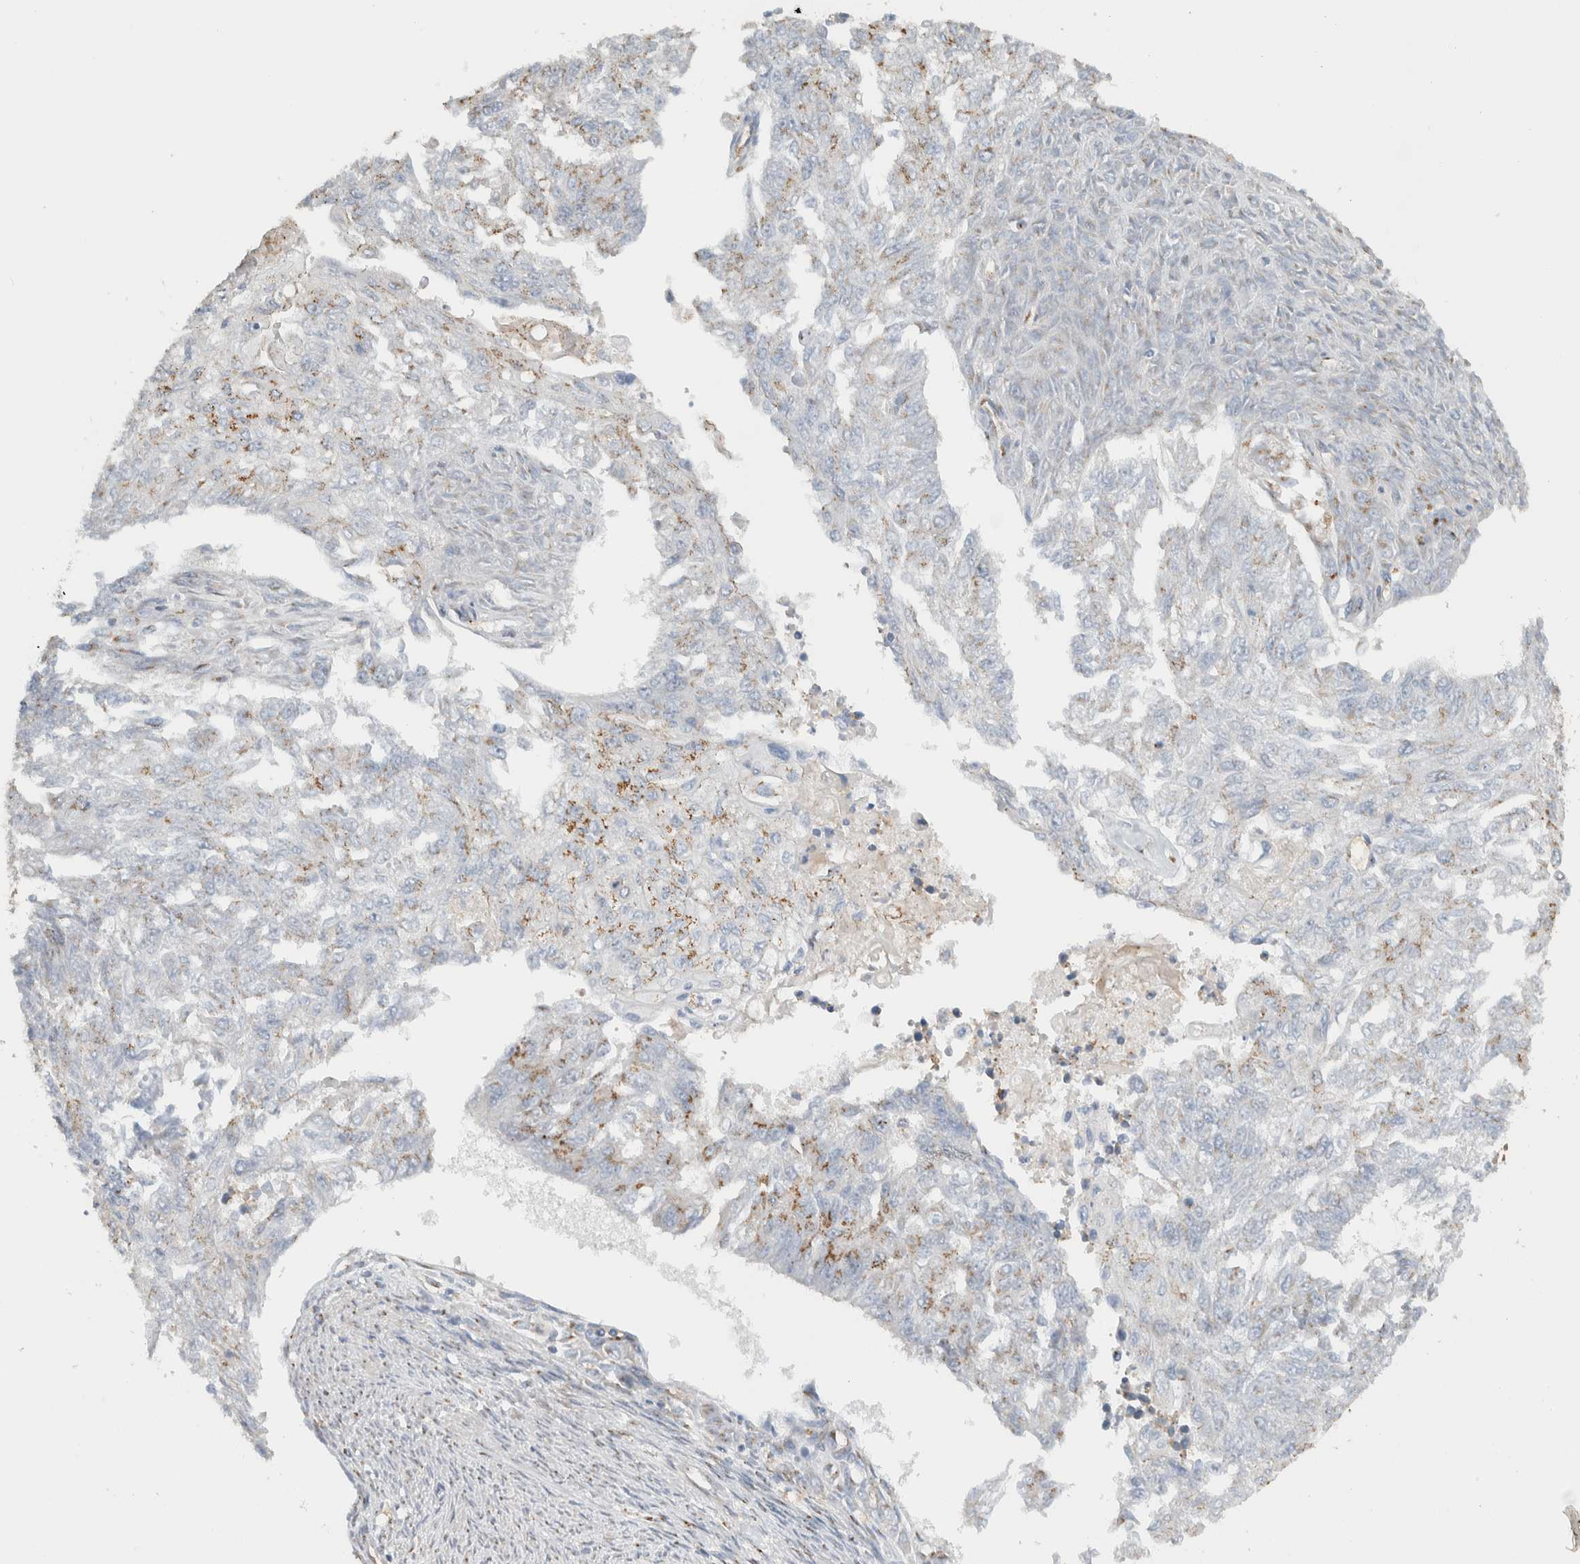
{"staining": {"intensity": "moderate", "quantity": "<25%", "location": "cytoplasmic/membranous"}, "tissue": "endometrial cancer", "cell_type": "Tumor cells", "image_type": "cancer", "snomed": [{"axis": "morphology", "description": "Adenocarcinoma, NOS"}, {"axis": "topography", "description": "Endometrium"}], "caption": "This histopathology image demonstrates adenocarcinoma (endometrial) stained with immunohistochemistry to label a protein in brown. The cytoplasmic/membranous of tumor cells show moderate positivity for the protein. Nuclei are counter-stained blue.", "gene": "SLC38A10", "patient": {"sex": "female", "age": 32}}